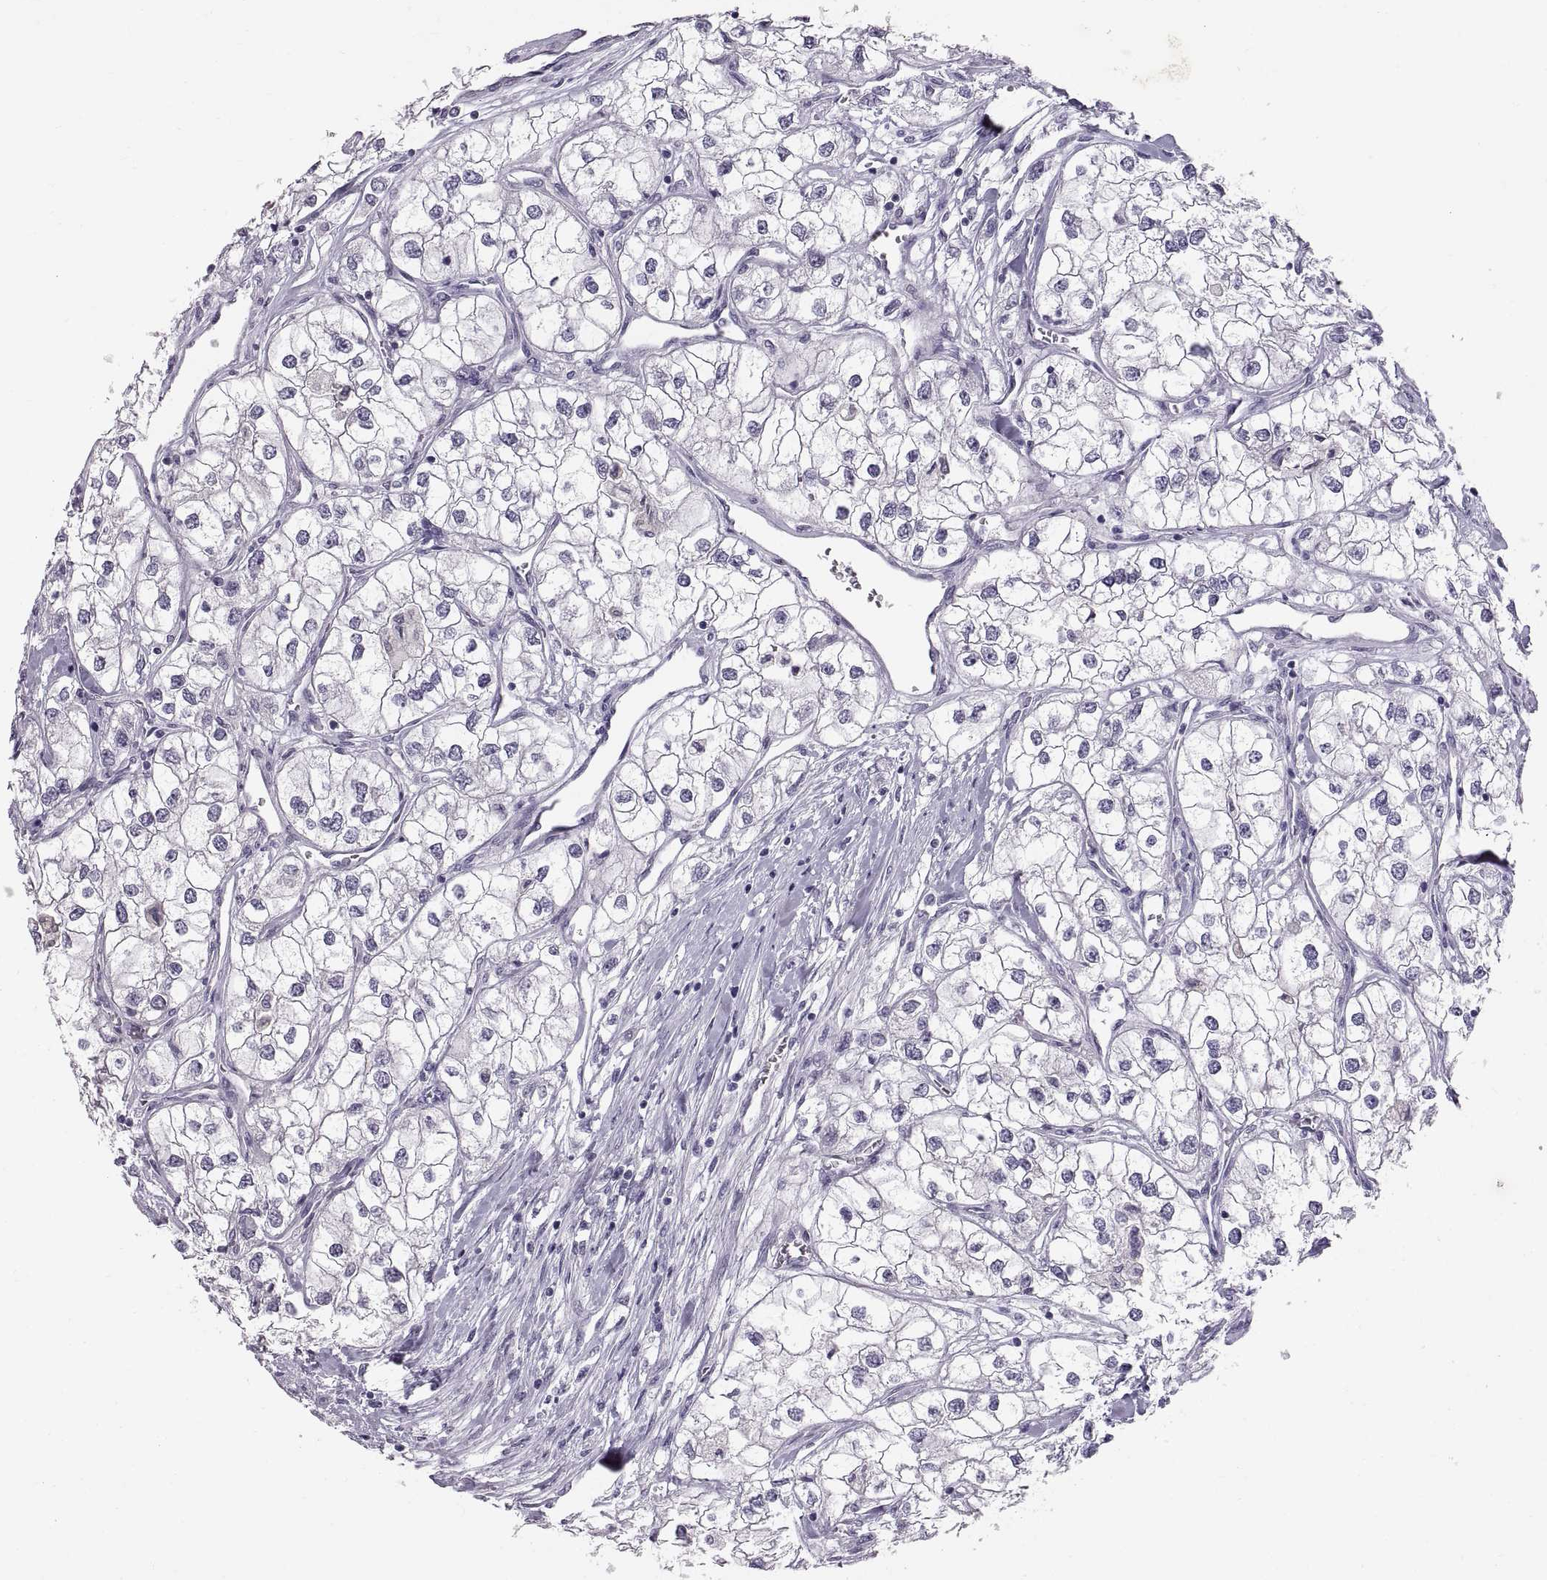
{"staining": {"intensity": "negative", "quantity": "none", "location": "none"}, "tissue": "renal cancer", "cell_type": "Tumor cells", "image_type": "cancer", "snomed": [{"axis": "morphology", "description": "Adenocarcinoma, NOS"}, {"axis": "topography", "description": "Kidney"}], "caption": "This image is of renal cancer (adenocarcinoma) stained with IHC to label a protein in brown with the nuclei are counter-stained blue. There is no positivity in tumor cells.", "gene": "SPACDR", "patient": {"sex": "male", "age": 59}}